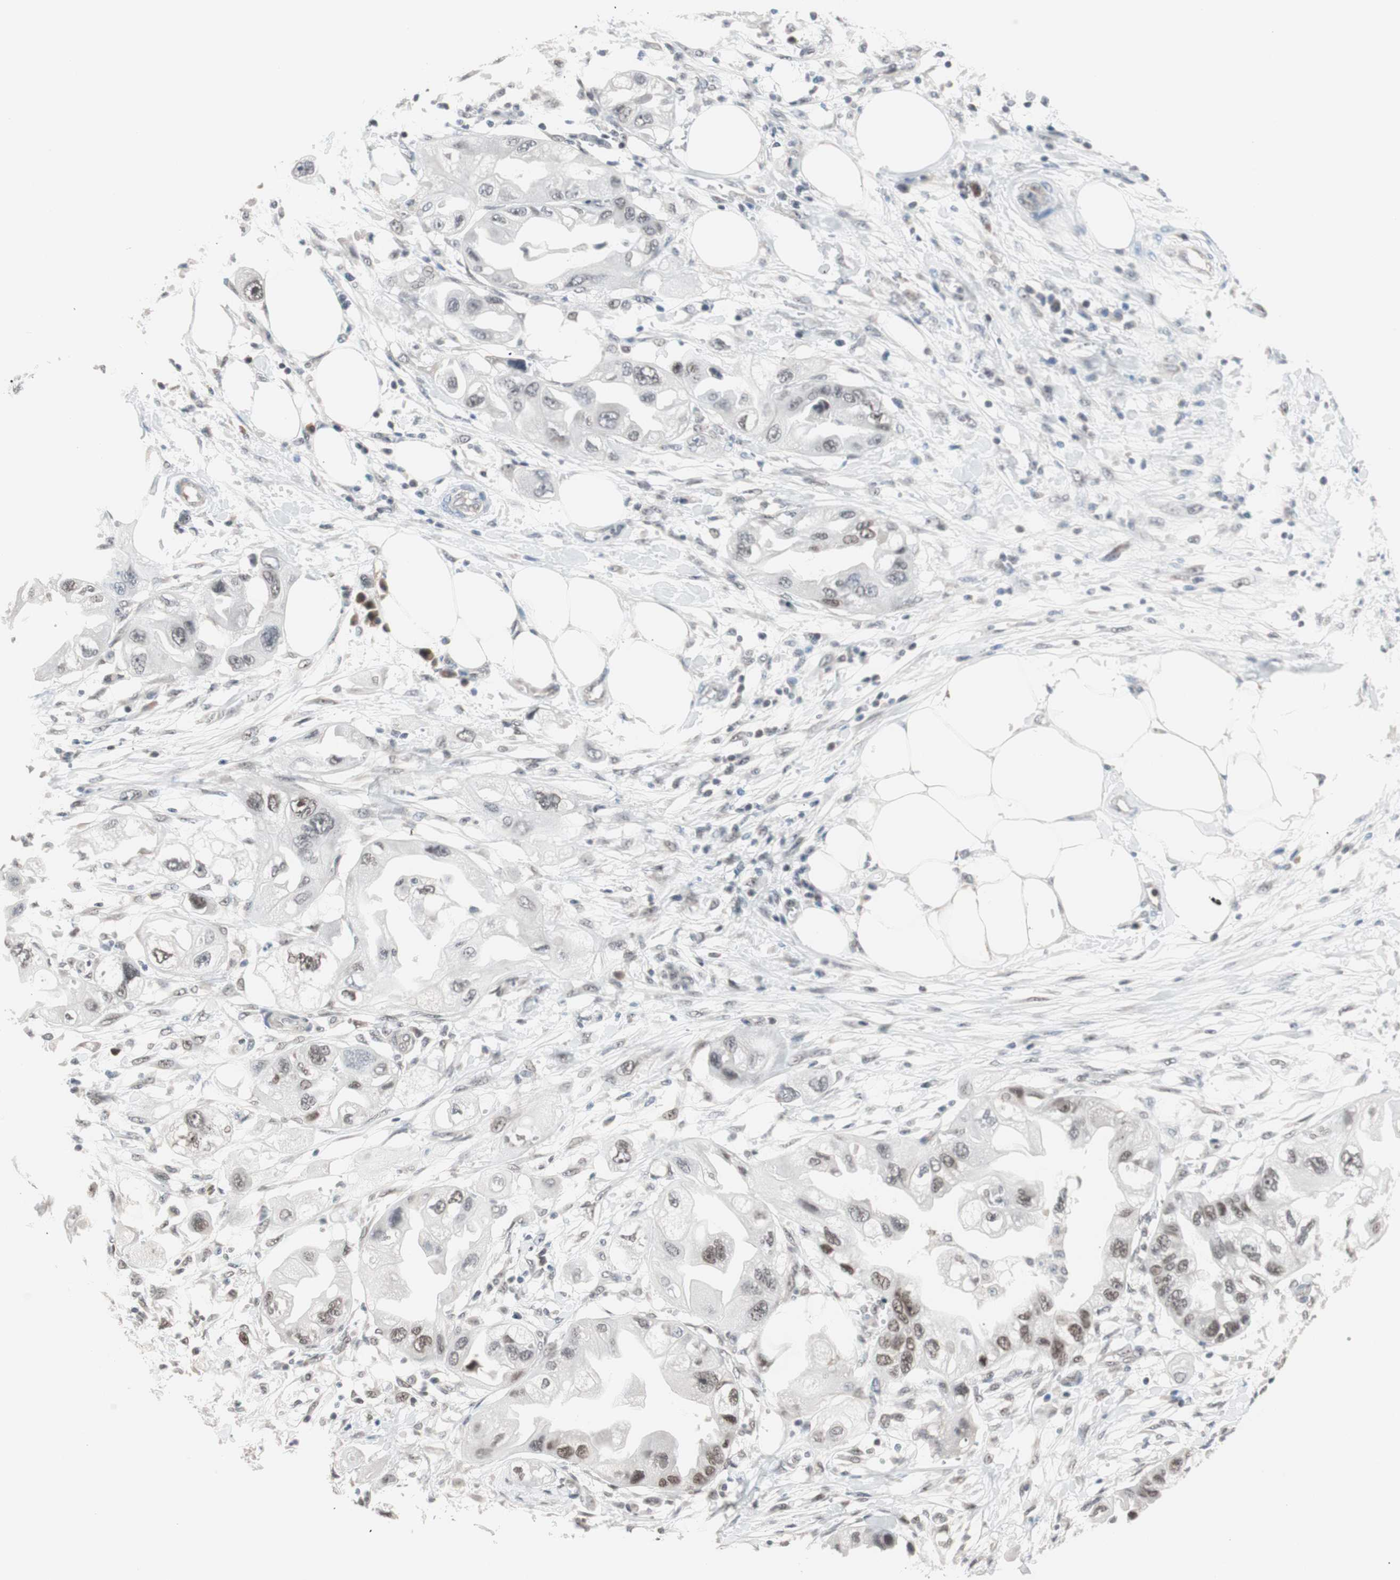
{"staining": {"intensity": "weak", "quantity": "25%-75%", "location": "nuclear"}, "tissue": "endometrial cancer", "cell_type": "Tumor cells", "image_type": "cancer", "snomed": [{"axis": "morphology", "description": "Adenocarcinoma, NOS"}, {"axis": "topography", "description": "Endometrium"}], "caption": "IHC (DAB) staining of endometrial cancer (adenocarcinoma) demonstrates weak nuclear protein staining in approximately 25%-75% of tumor cells.", "gene": "LIG3", "patient": {"sex": "female", "age": 67}}